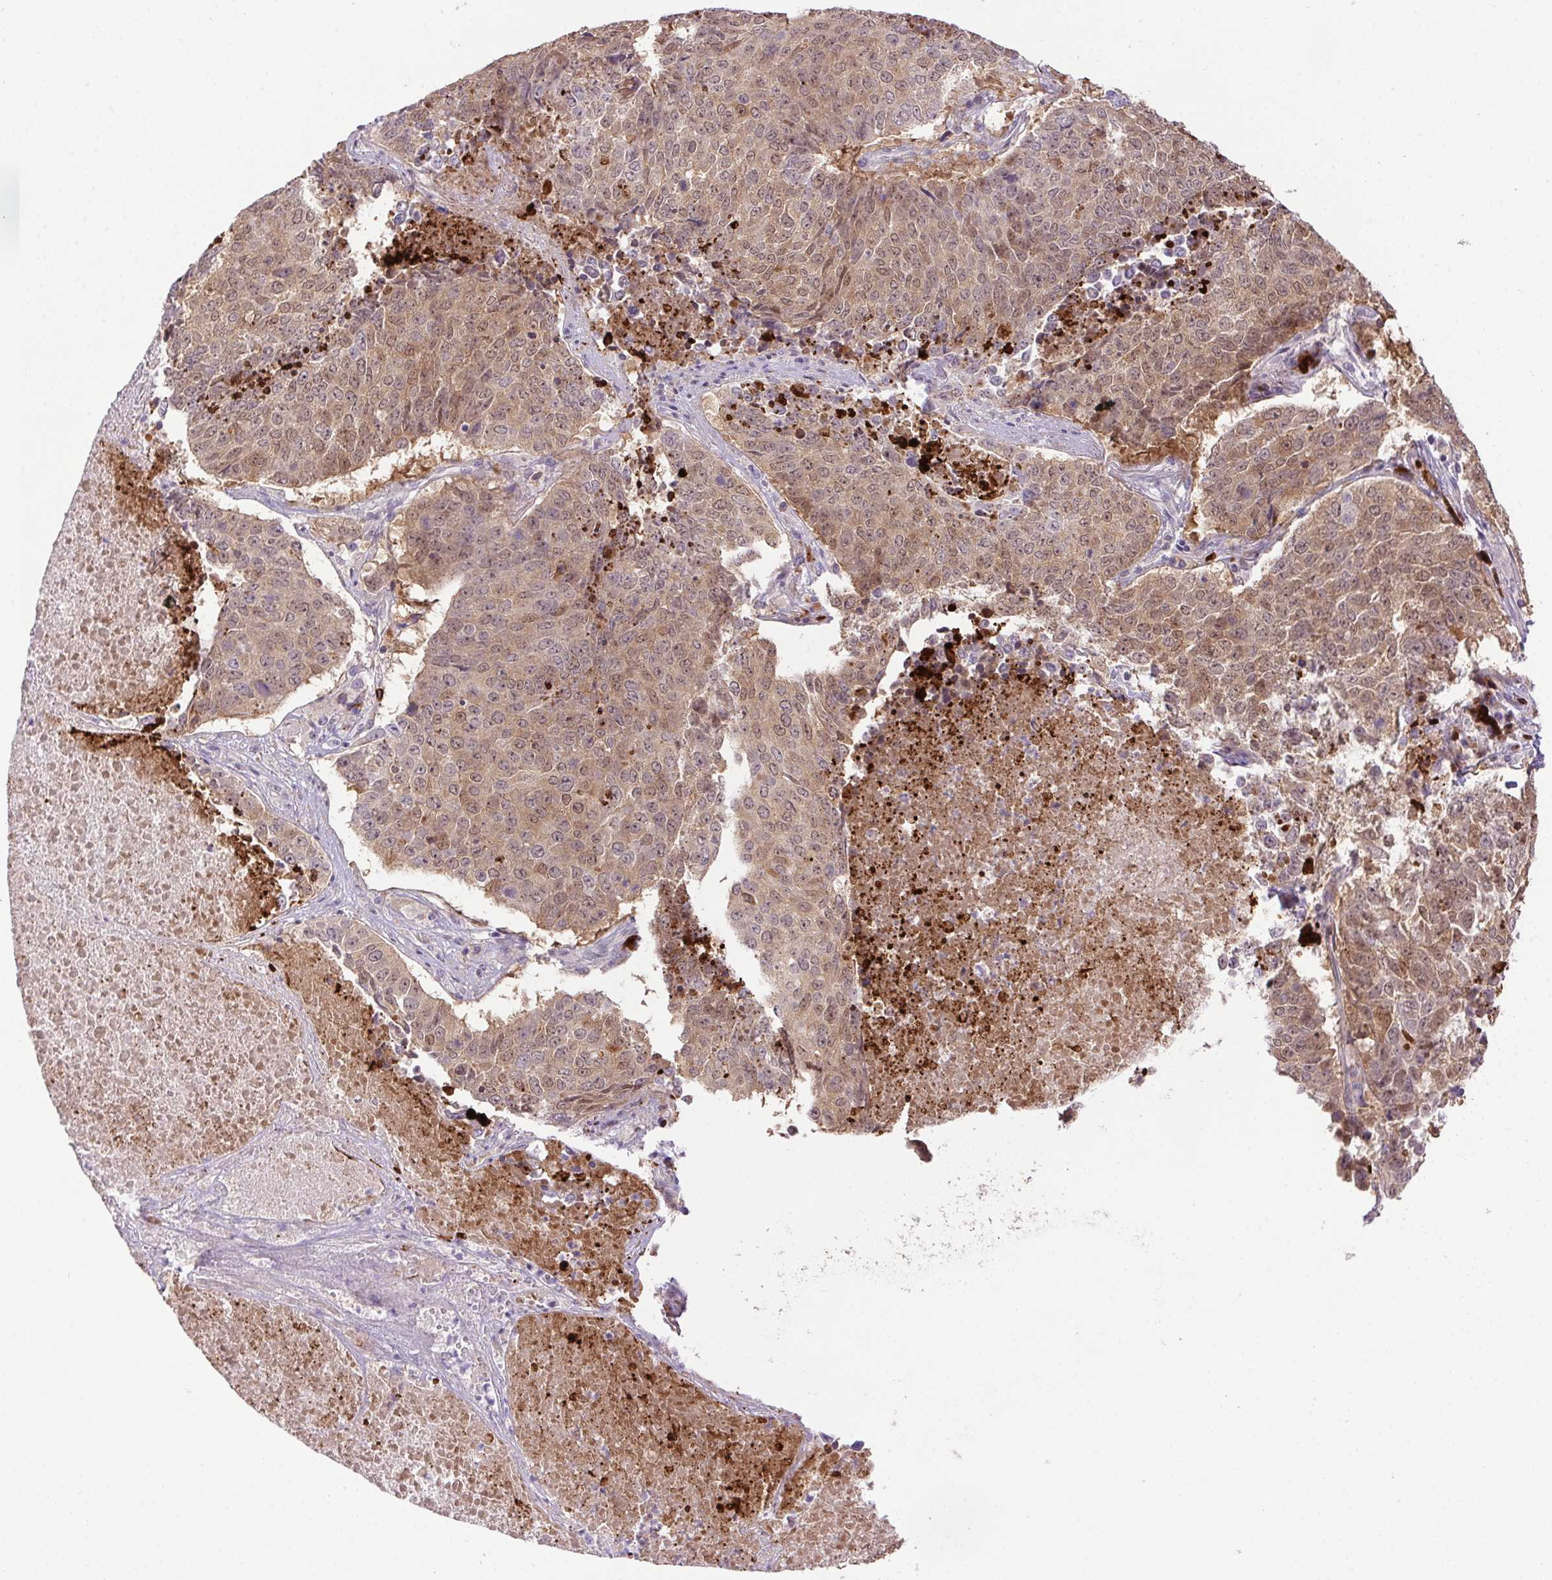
{"staining": {"intensity": "moderate", "quantity": "25%-75%", "location": "cytoplasmic/membranous,nuclear"}, "tissue": "lung cancer", "cell_type": "Tumor cells", "image_type": "cancer", "snomed": [{"axis": "morphology", "description": "Normal tissue, NOS"}, {"axis": "morphology", "description": "Squamous cell carcinoma, NOS"}, {"axis": "topography", "description": "Bronchus"}, {"axis": "topography", "description": "Lung"}], "caption": "Lung cancer (squamous cell carcinoma) tissue reveals moderate cytoplasmic/membranous and nuclear positivity in about 25%-75% of tumor cells, visualized by immunohistochemistry. The staining was performed using DAB to visualize the protein expression in brown, while the nuclei were stained in blue with hematoxylin (Magnification: 20x).", "gene": "LRRTM1", "patient": {"sex": "male", "age": 64}}